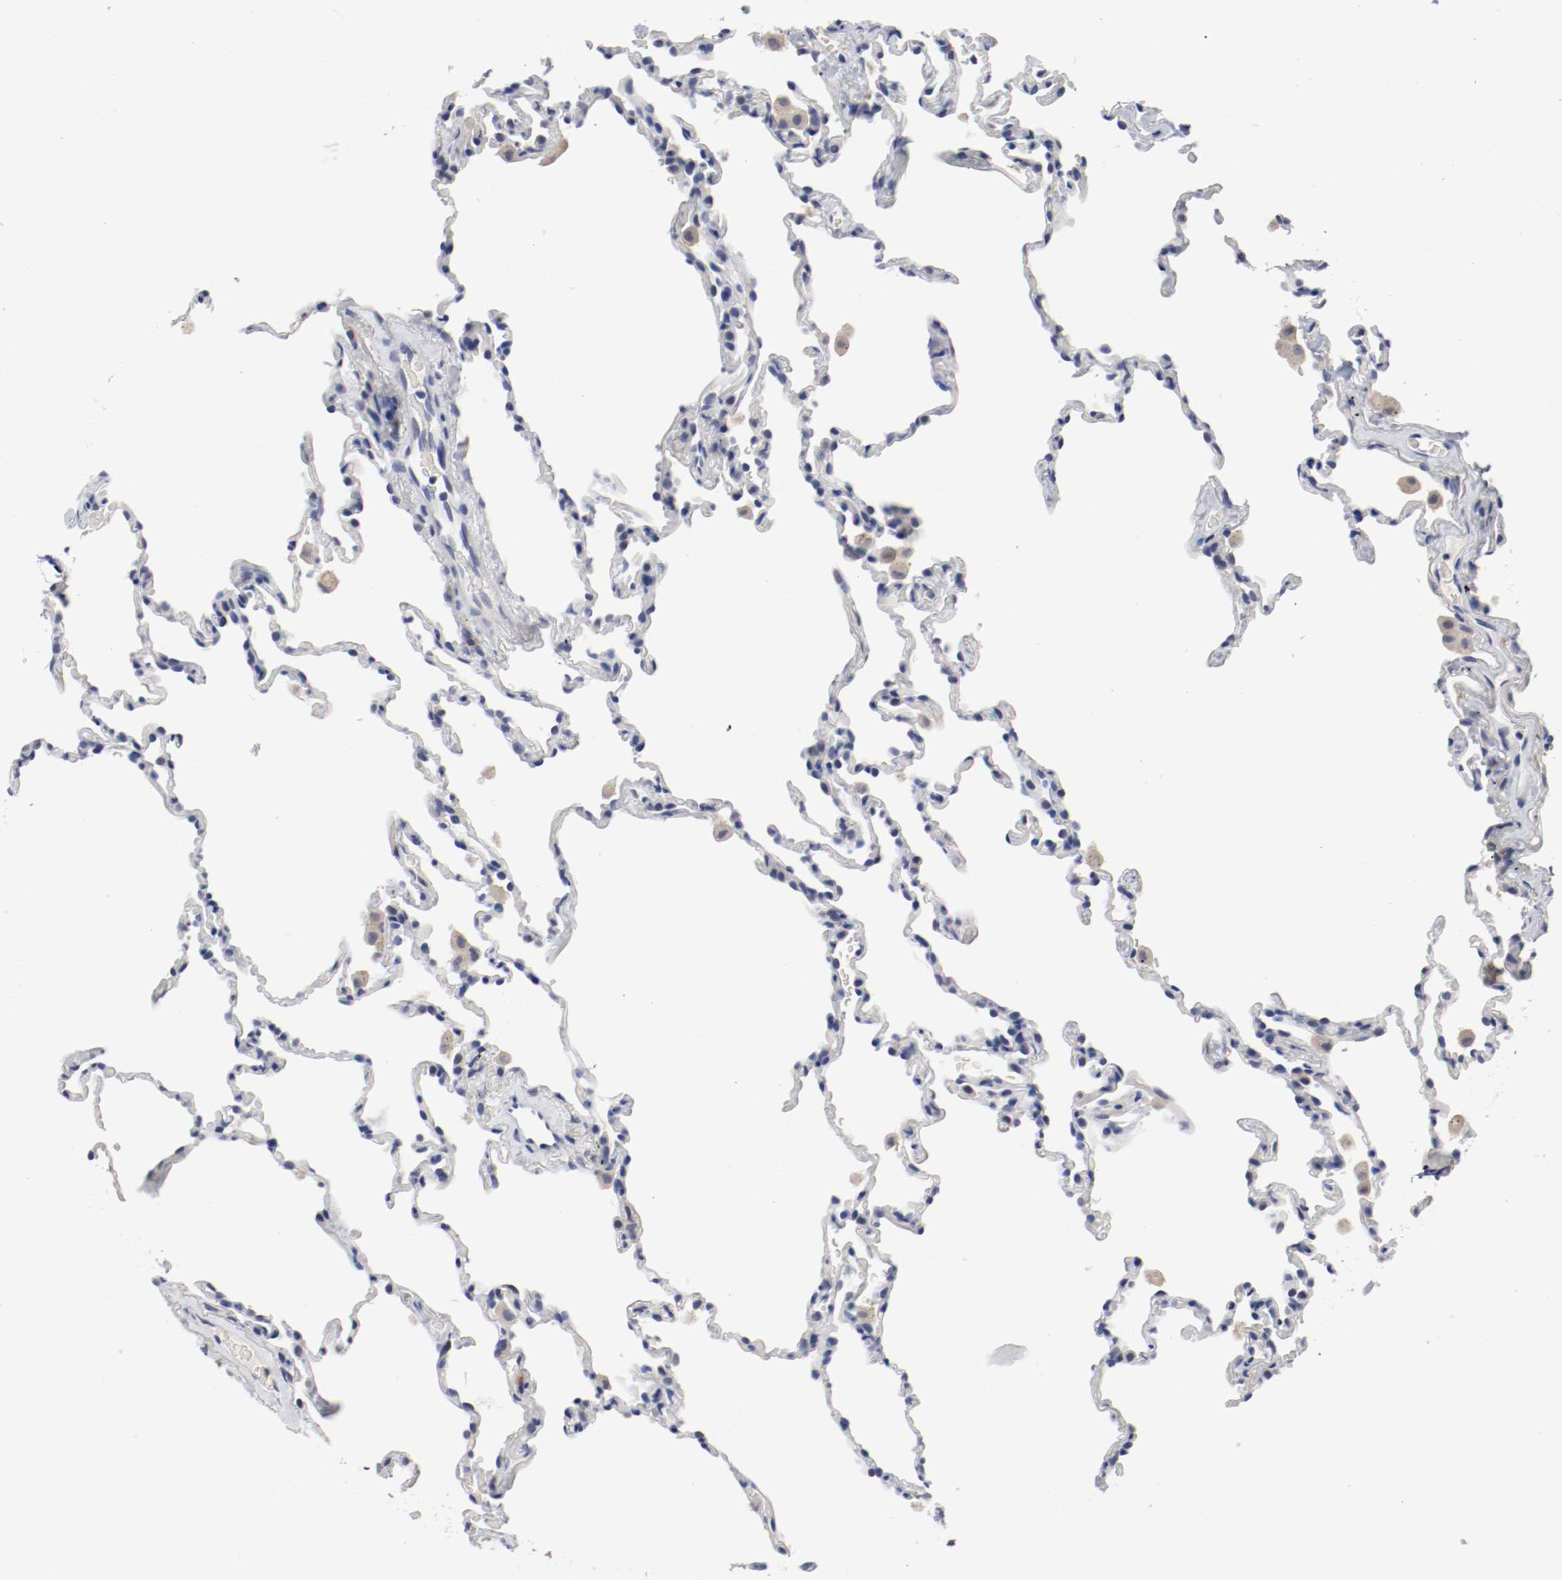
{"staining": {"intensity": "negative", "quantity": "none", "location": "none"}, "tissue": "lung", "cell_type": "Alveolar cells", "image_type": "normal", "snomed": [{"axis": "morphology", "description": "Normal tissue, NOS"}, {"axis": "morphology", "description": "Soft tissue tumor metastatic"}, {"axis": "topography", "description": "Lung"}], "caption": "There is no significant positivity in alveolar cells of lung. Nuclei are stained in blue.", "gene": "ANKLE2", "patient": {"sex": "male", "age": 59}}